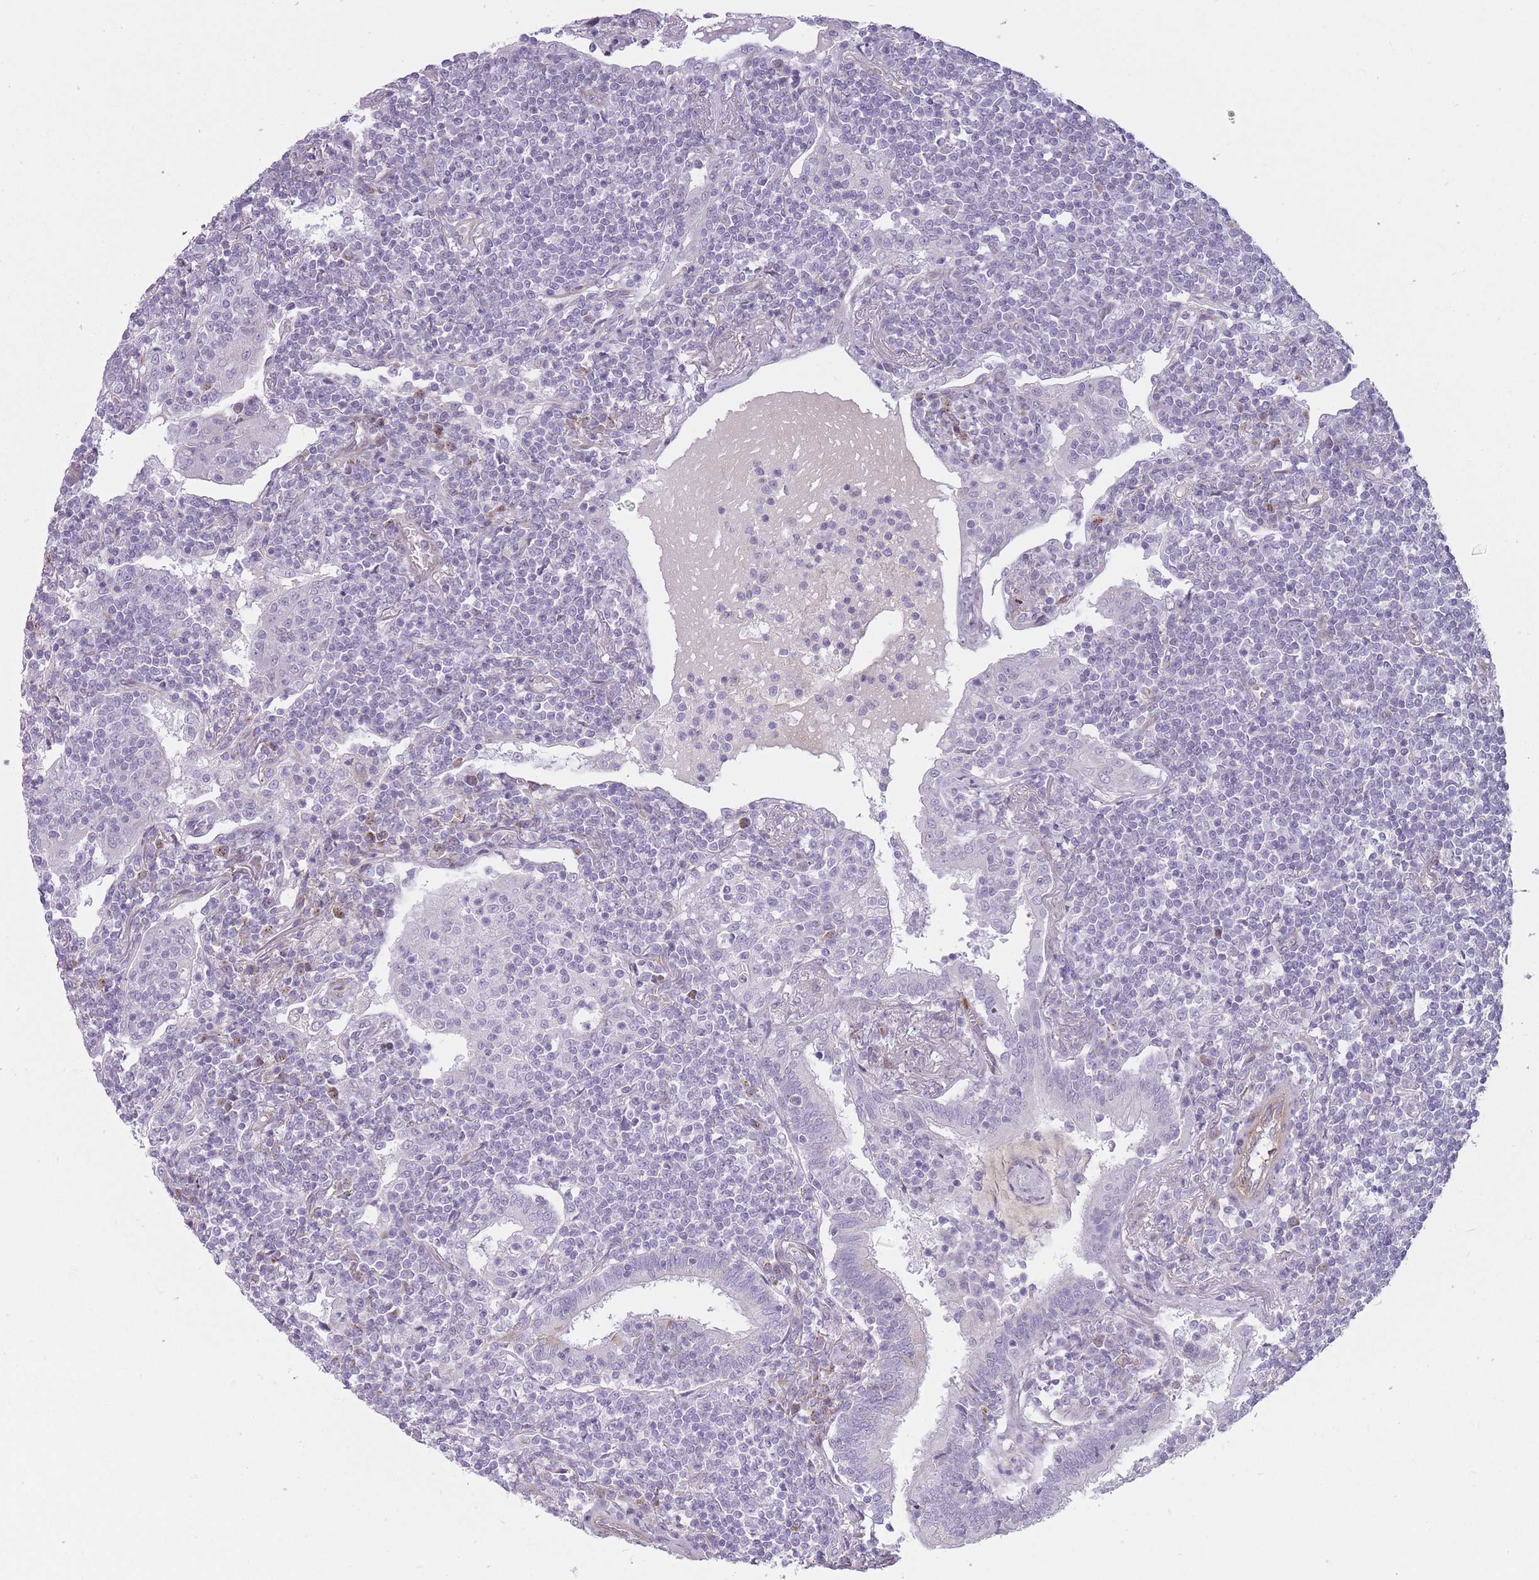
{"staining": {"intensity": "negative", "quantity": "none", "location": "none"}, "tissue": "lymphoma", "cell_type": "Tumor cells", "image_type": "cancer", "snomed": [{"axis": "morphology", "description": "Malignant lymphoma, non-Hodgkin's type, Low grade"}, {"axis": "topography", "description": "Lung"}], "caption": "A micrograph of human lymphoma is negative for staining in tumor cells.", "gene": "PGRMC2", "patient": {"sex": "female", "age": 71}}